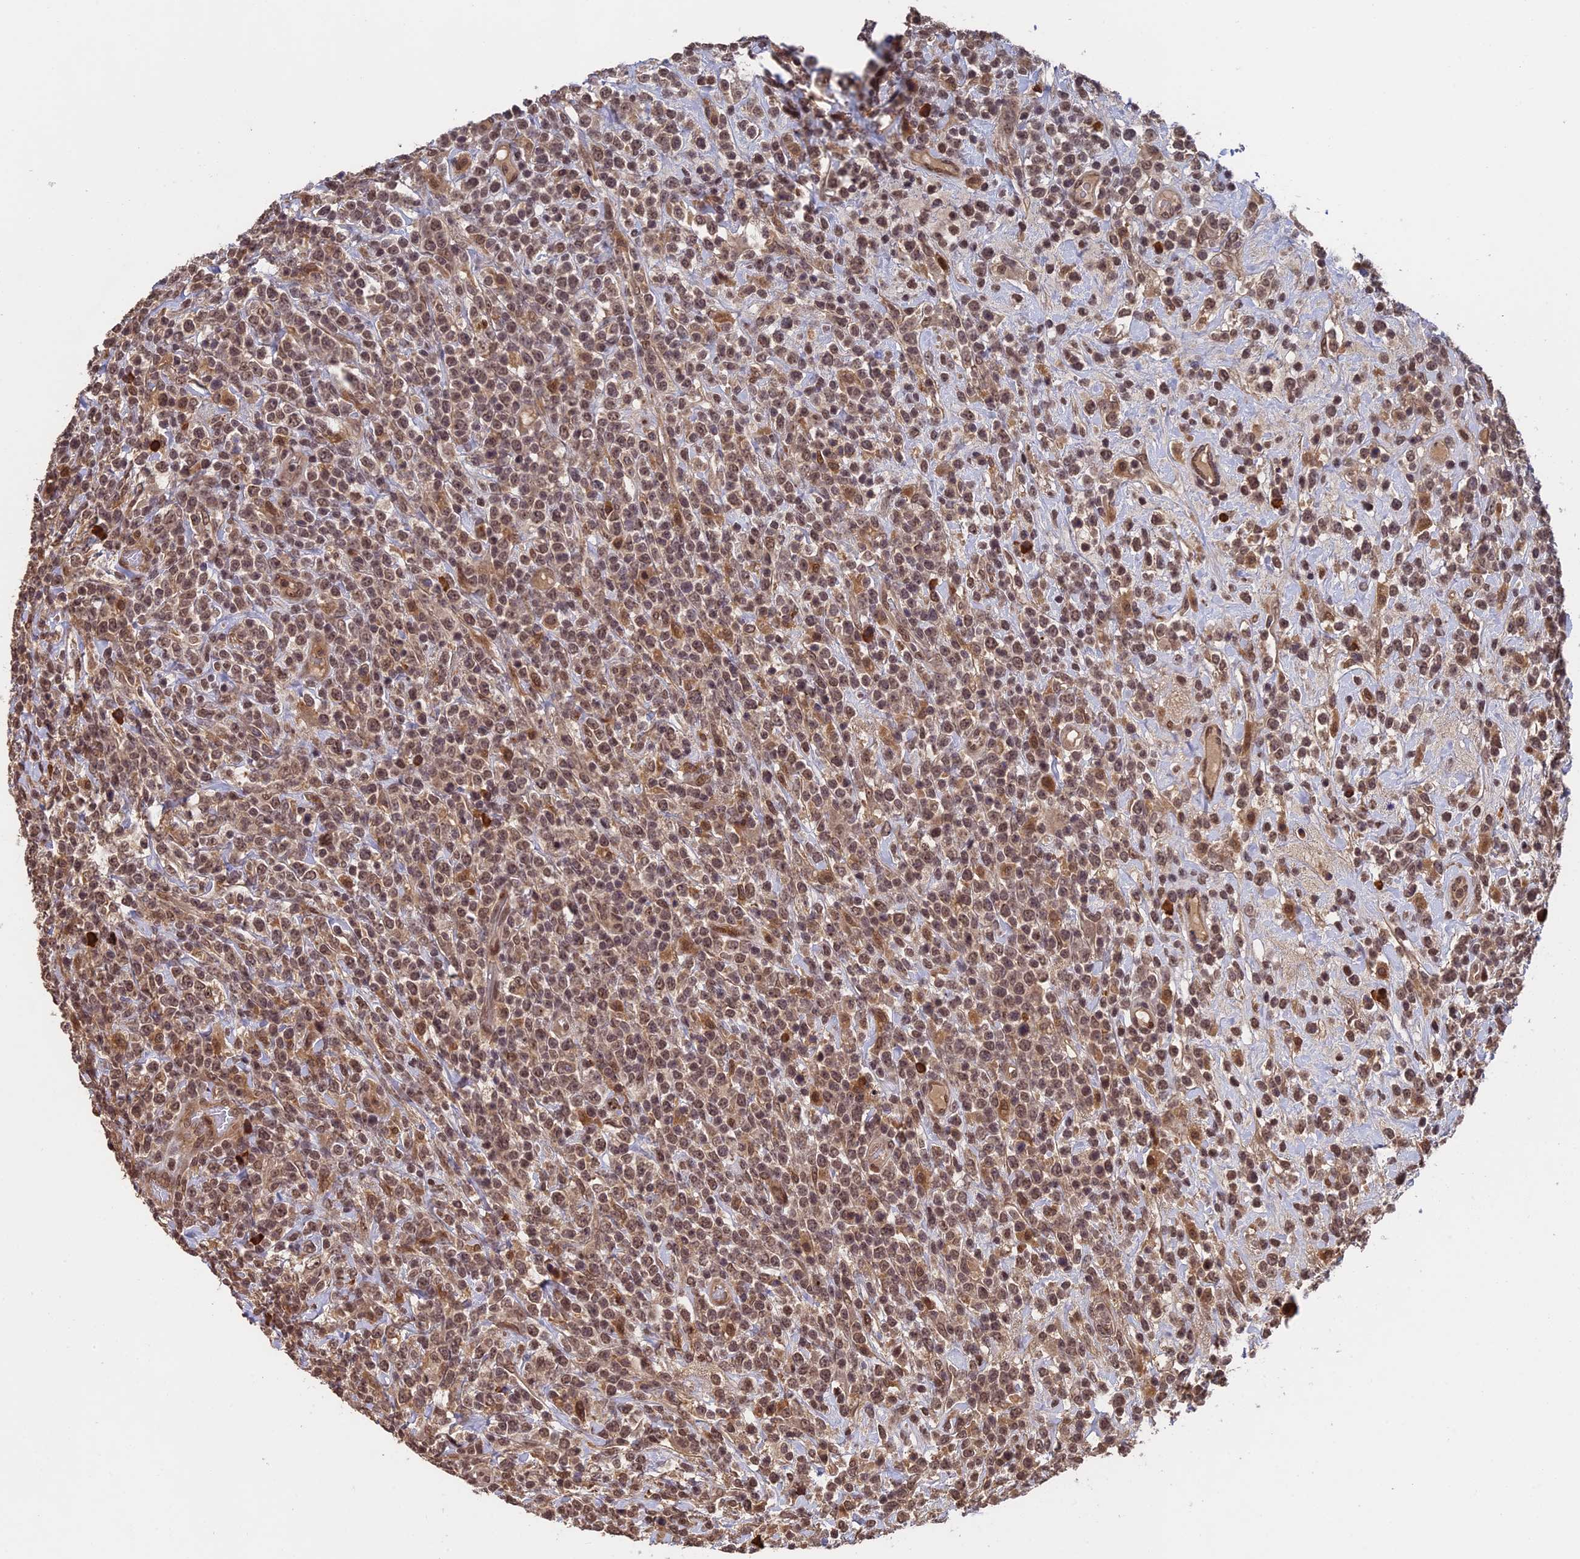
{"staining": {"intensity": "moderate", "quantity": ">75%", "location": "nuclear"}, "tissue": "lymphoma", "cell_type": "Tumor cells", "image_type": "cancer", "snomed": [{"axis": "morphology", "description": "Malignant lymphoma, non-Hodgkin's type, High grade"}, {"axis": "topography", "description": "Colon"}], "caption": "Lymphoma was stained to show a protein in brown. There is medium levels of moderate nuclear expression in about >75% of tumor cells.", "gene": "OSBPL1A", "patient": {"sex": "female", "age": 53}}